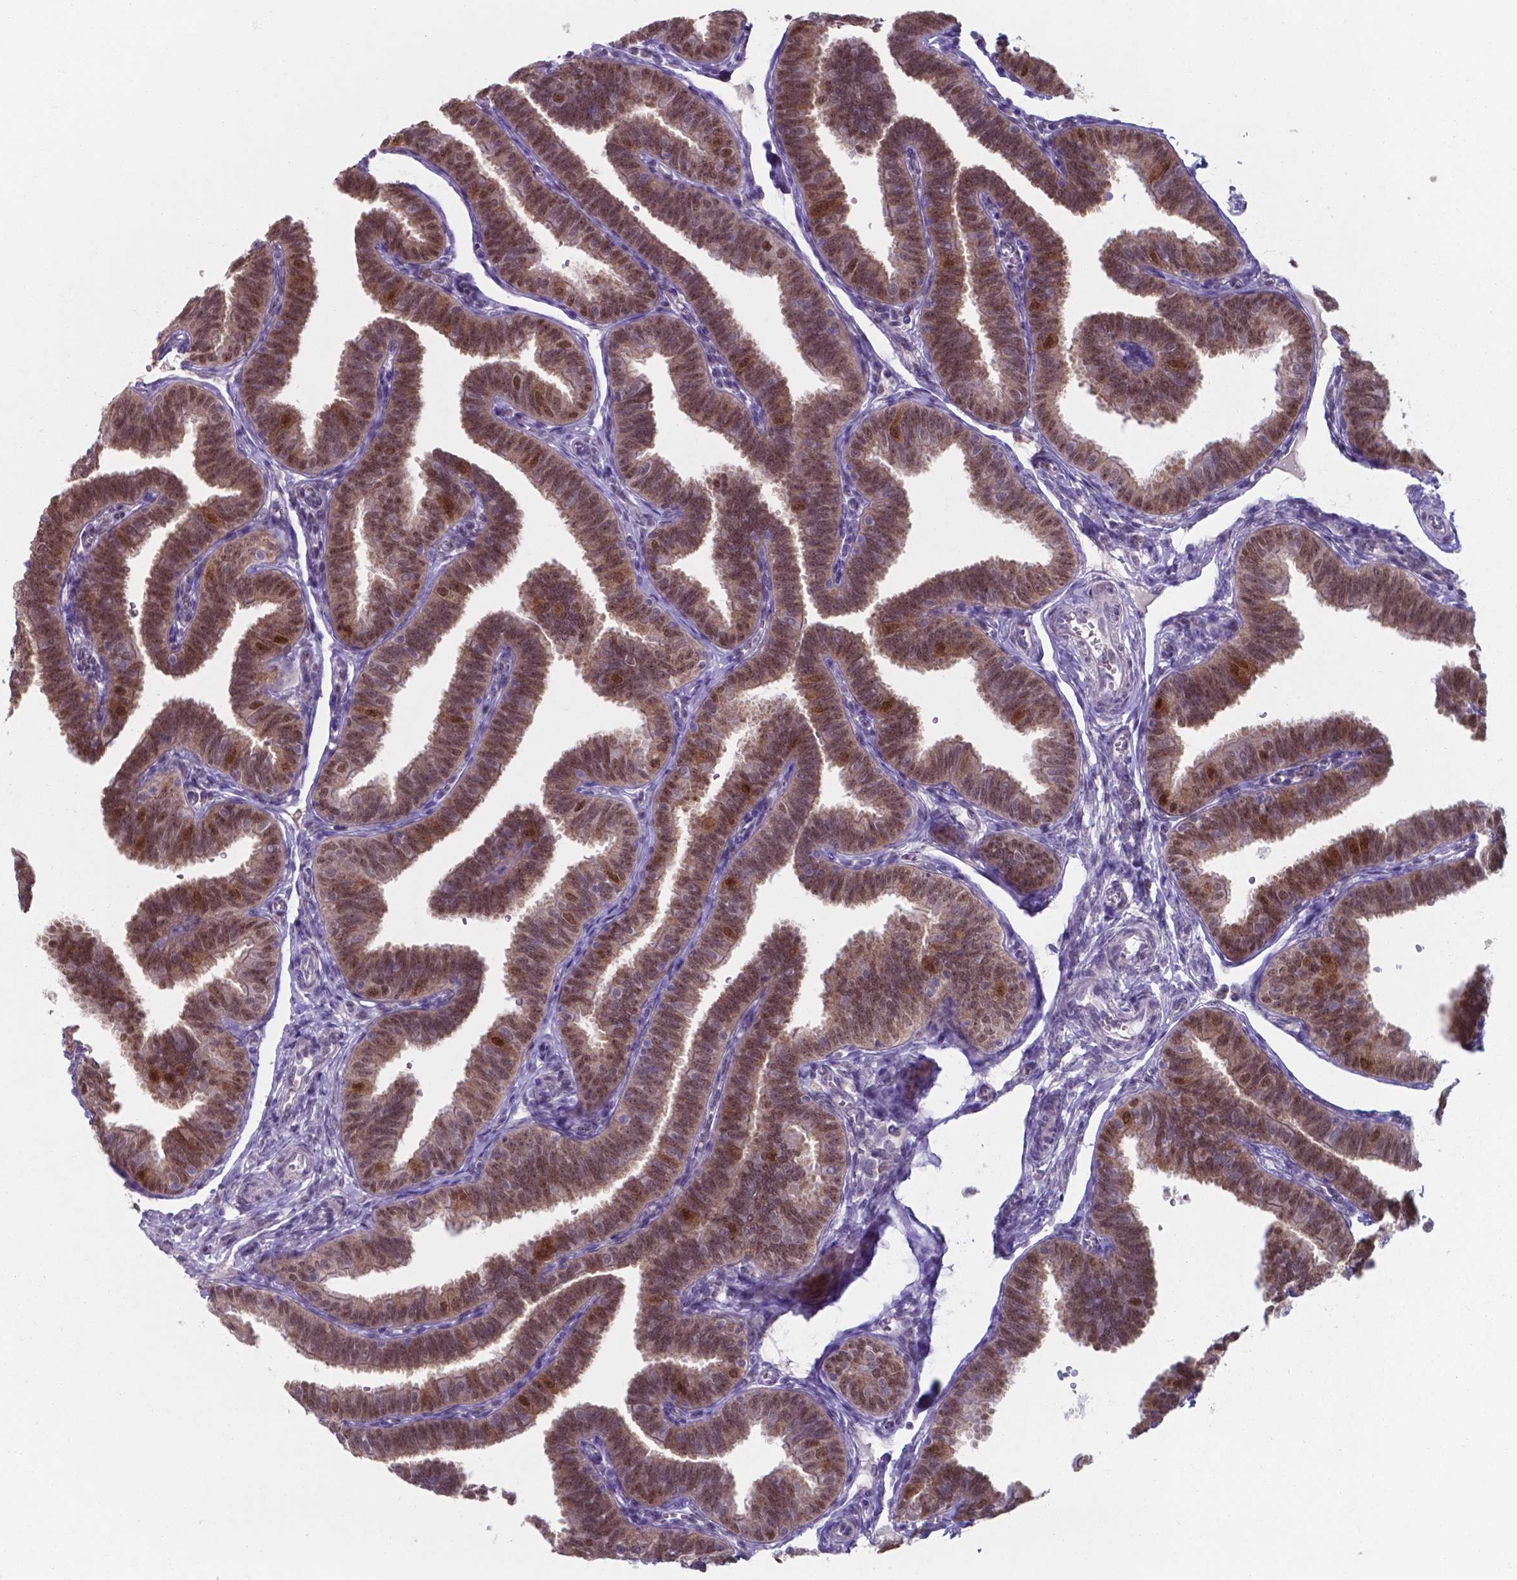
{"staining": {"intensity": "moderate", "quantity": ">75%", "location": "cytoplasmic/membranous,nuclear"}, "tissue": "fallopian tube", "cell_type": "Glandular cells", "image_type": "normal", "snomed": [{"axis": "morphology", "description": "Normal tissue, NOS"}, {"axis": "topography", "description": "Fallopian tube"}], "caption": "An immunohistochemistry (IHC) image of benign tissue is shown. Protein staining in brown shows moderate cytoplasmic/membranous,nuclear positivity in fallopian tube within glandular cells.", "gene": "UBE2E2", "patient": {"sex": "female", "age": 25}}